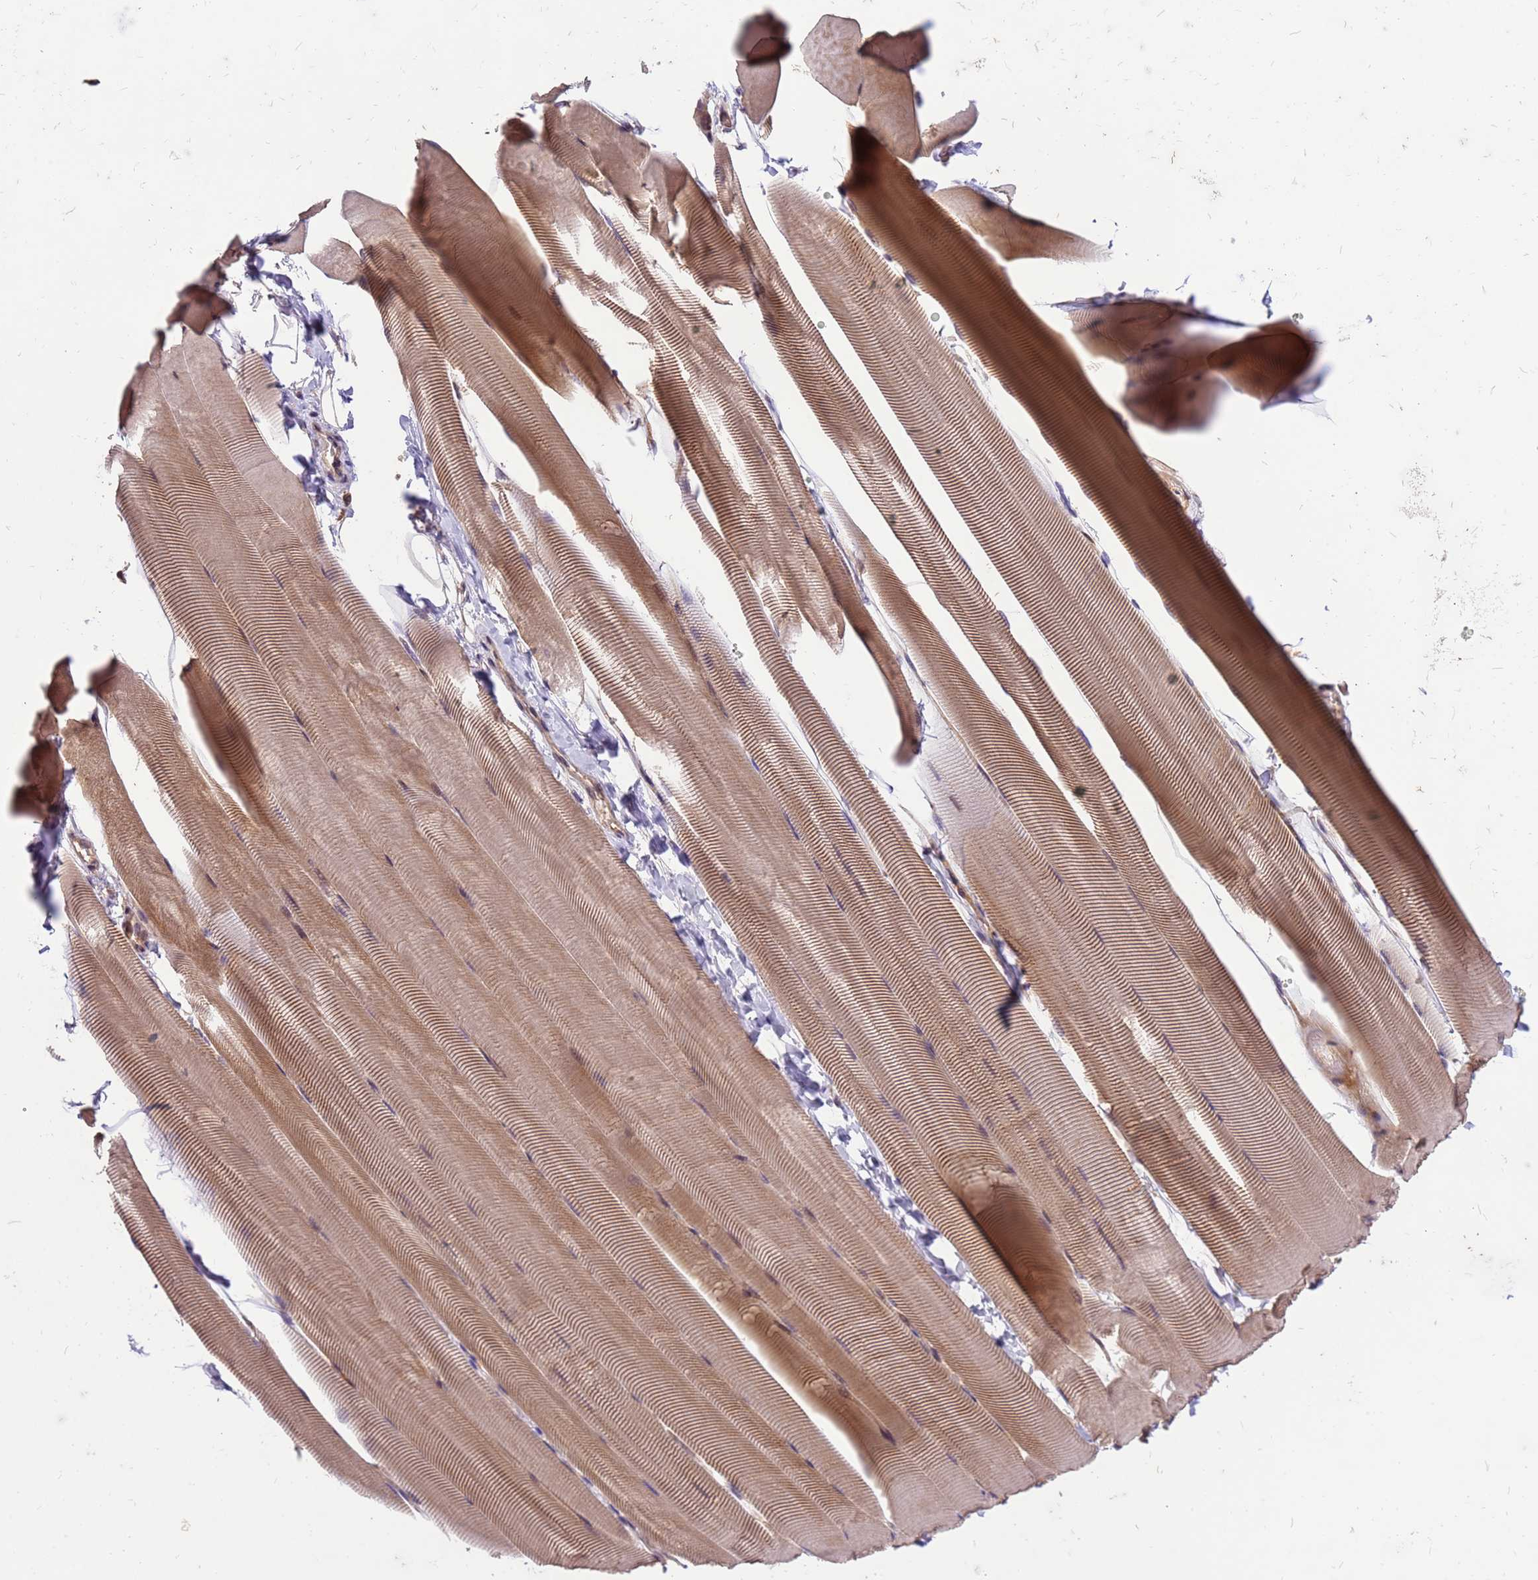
{"staining": {"intensity": "moderate", "quantity": ">75%", "location": "cytoplasmic/membranous"}, "tissue": "skeletal muscle", "cell_type": "Myocytes", "image_type": "normal", "snomed": [{"axis": "morphology", "description": "Normal tissue, NOS"}, {"axis": "topography", "description": "Skeletal muscle"}], "caption": "Immunohistochemical staining of benign human skeletal muscle demonstrates >75% levels of moderate cytoplasmic/membranous protein expression in approximately >75% of myocytes.", "gene": "PPP2CA", "patient": {"sex": "male", "age": 25}}